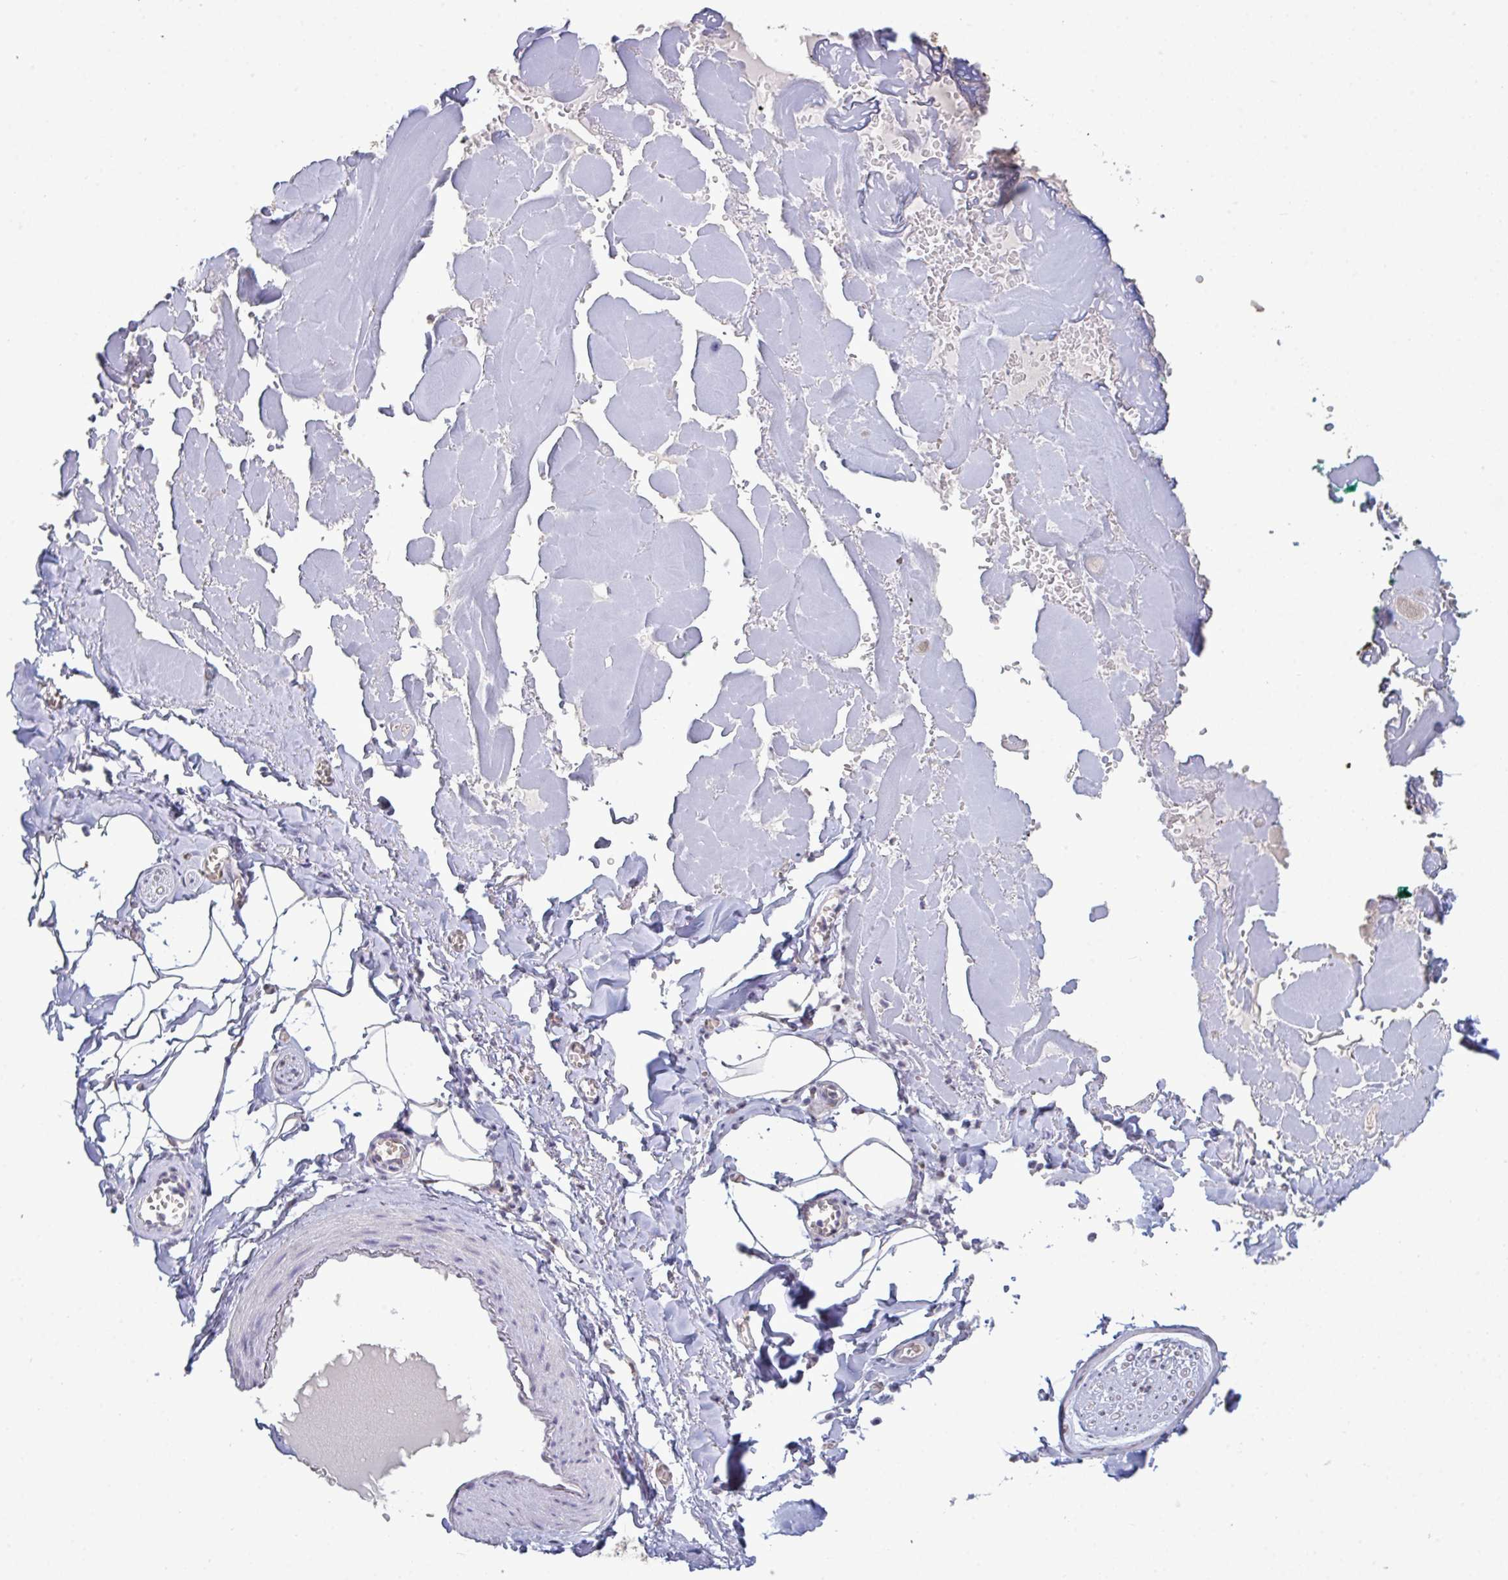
{"staining": {"intensity": "negative", "quantity": "none", "location": "none"}, "tissue": "adipose tissue", "cell_type": "Adipocytes", "image_type": "normal", "snomed": [{"axis": "morphology", "description": "Normal tissue, NOS"}, {"axis": "topography", "description": "Vulva"}, {"axis": "topography", "description": "Peripheral nerve tissue"}], "caption": "This is an immunohistochemistry (IHC) image of normal adipose tissue. There is no staining in adipocytes.", "gene": "SETD7", "patient": {"sex": "female", "age": 66}}